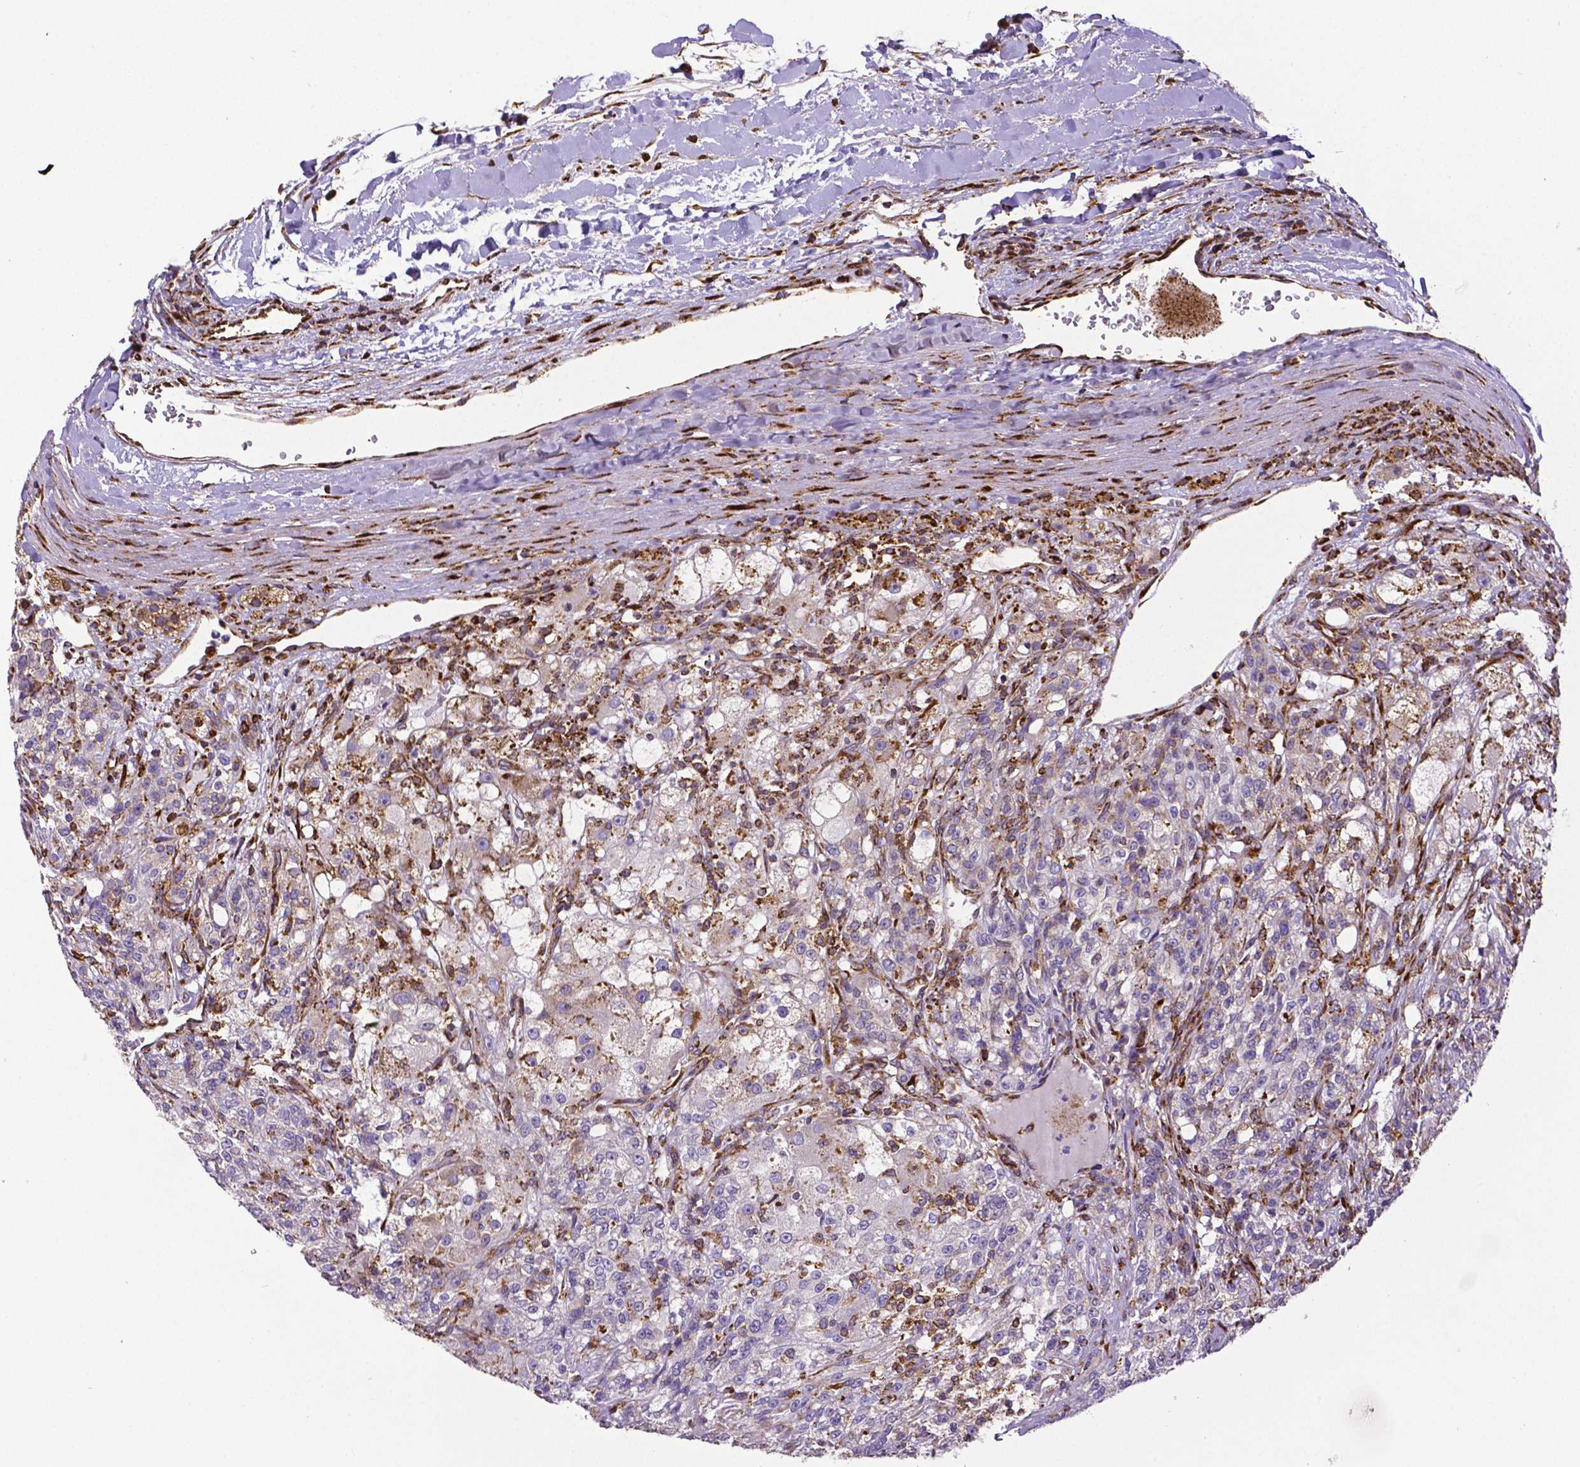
{"staining": {"intensity": "moderate", "quantity": "<25%", "location": "cytoplasmic/membranous"}, "tissue": "renal cancer", "cell_type": "Tumor cells", "image_type": "cancer", "snomed": [{"axis": "morphology", "description": "Adenocarcinoma, NOS"}, {"axis": "topography", "description": "Kidney"}], "caption": "Renal cancer stained with DAB (3,3'-diaminobenzidine) immunohistochemistry shows low levels of moderate cytoplasmic/membranous staining in approximately <25% of tumor cells.", "gene": "MTDH", "patient": {"sex": "female", "age": 63}}